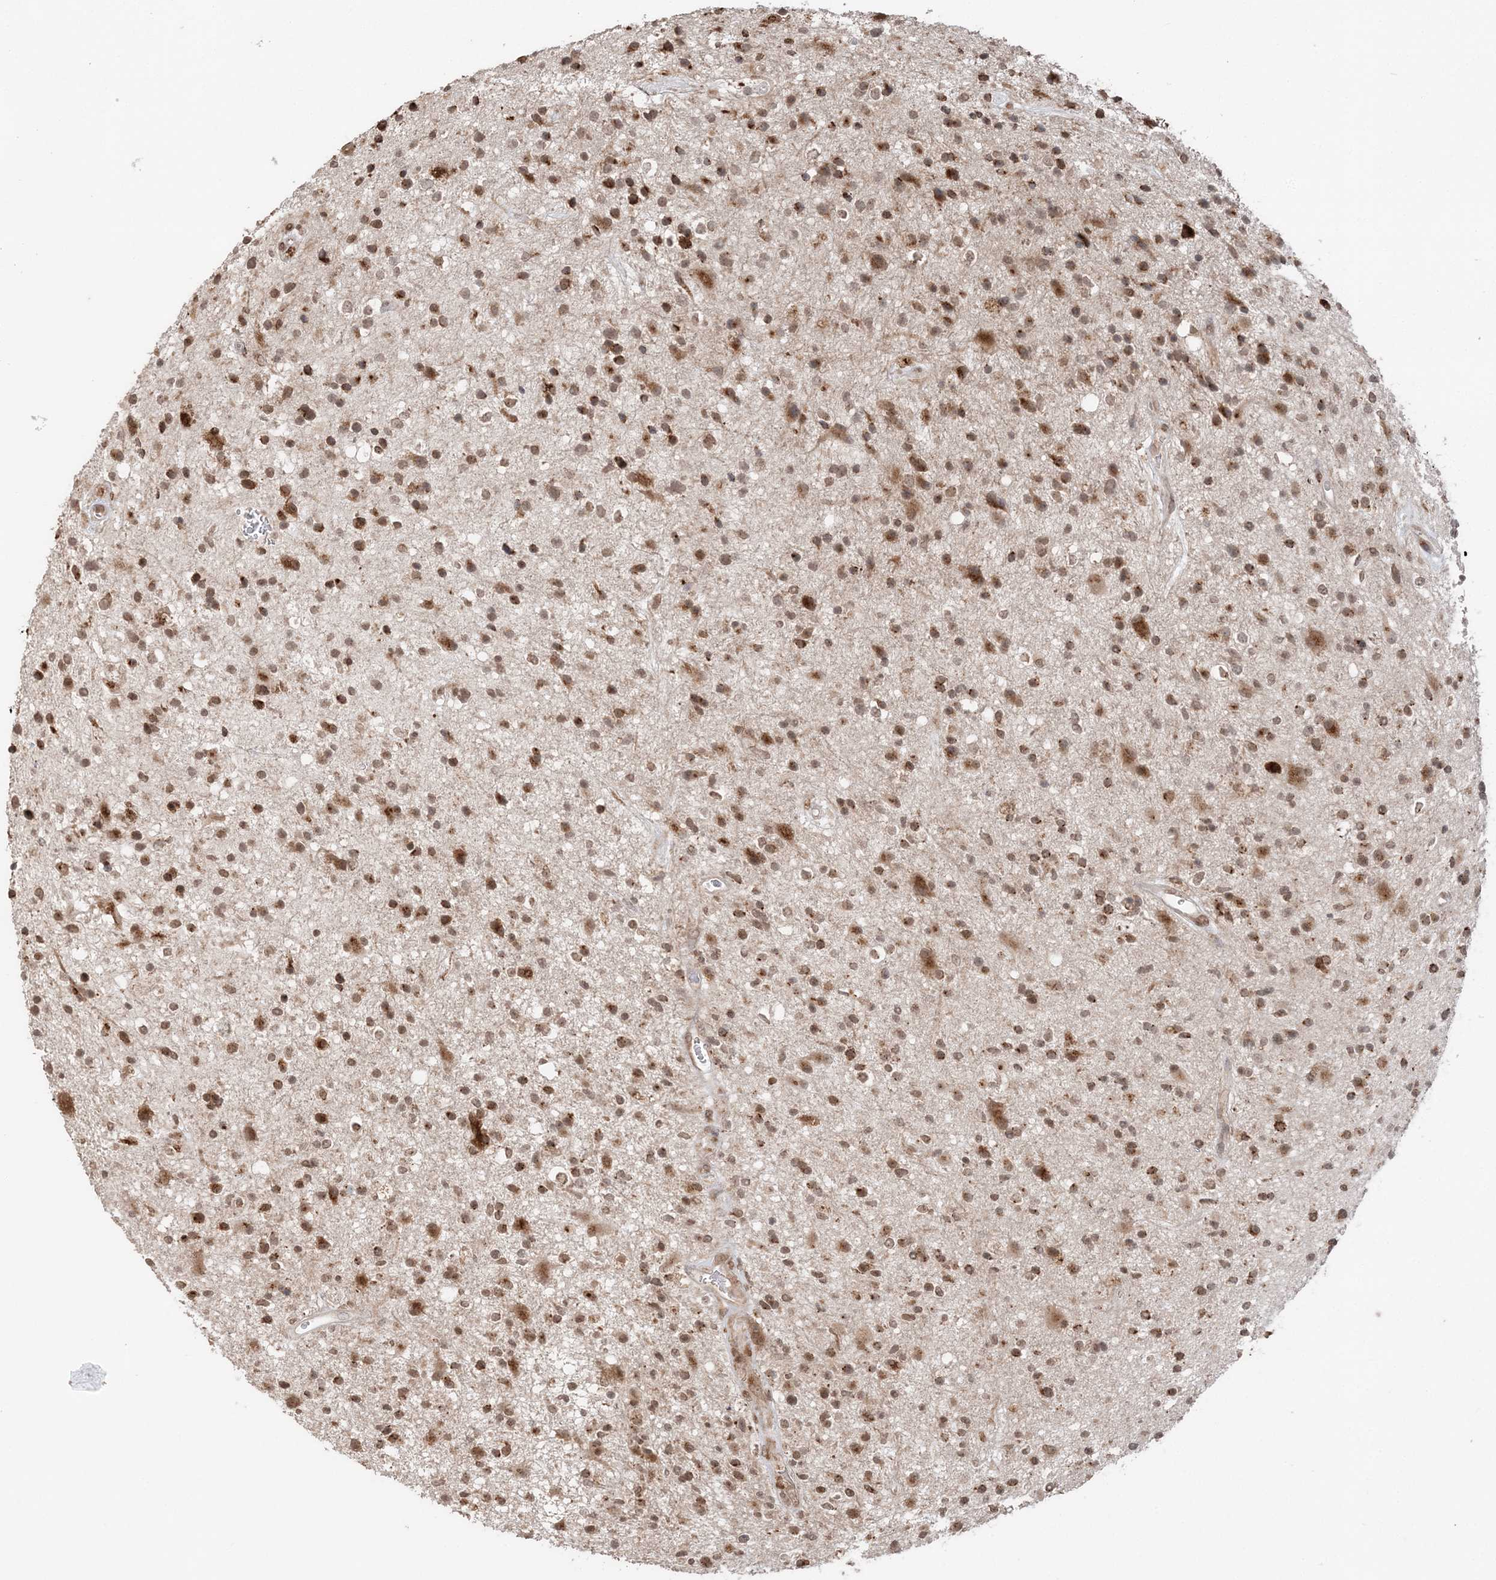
{"staining": {"intensity": "moderate", "quantity": ">75%", "location": "cytoplasmic/membranous,nuclear"}, "tissue": "glioma", "cell_type": "Tumor cells", "image_type": "cancer", "snomed": [{"axis": "morphology", "description": "Glioma, malignant, High grade"}, {"axis": "topography", "description": "Brain"}], "caption": "DAB immunohistochemical staining of human glioma demonstrates moderate cytoplasmic/membranous and nuclear protein positivity in about >75% of tumor cells.", "gene": "TMED10", "patient": {"sex": "male", "age": 33}}